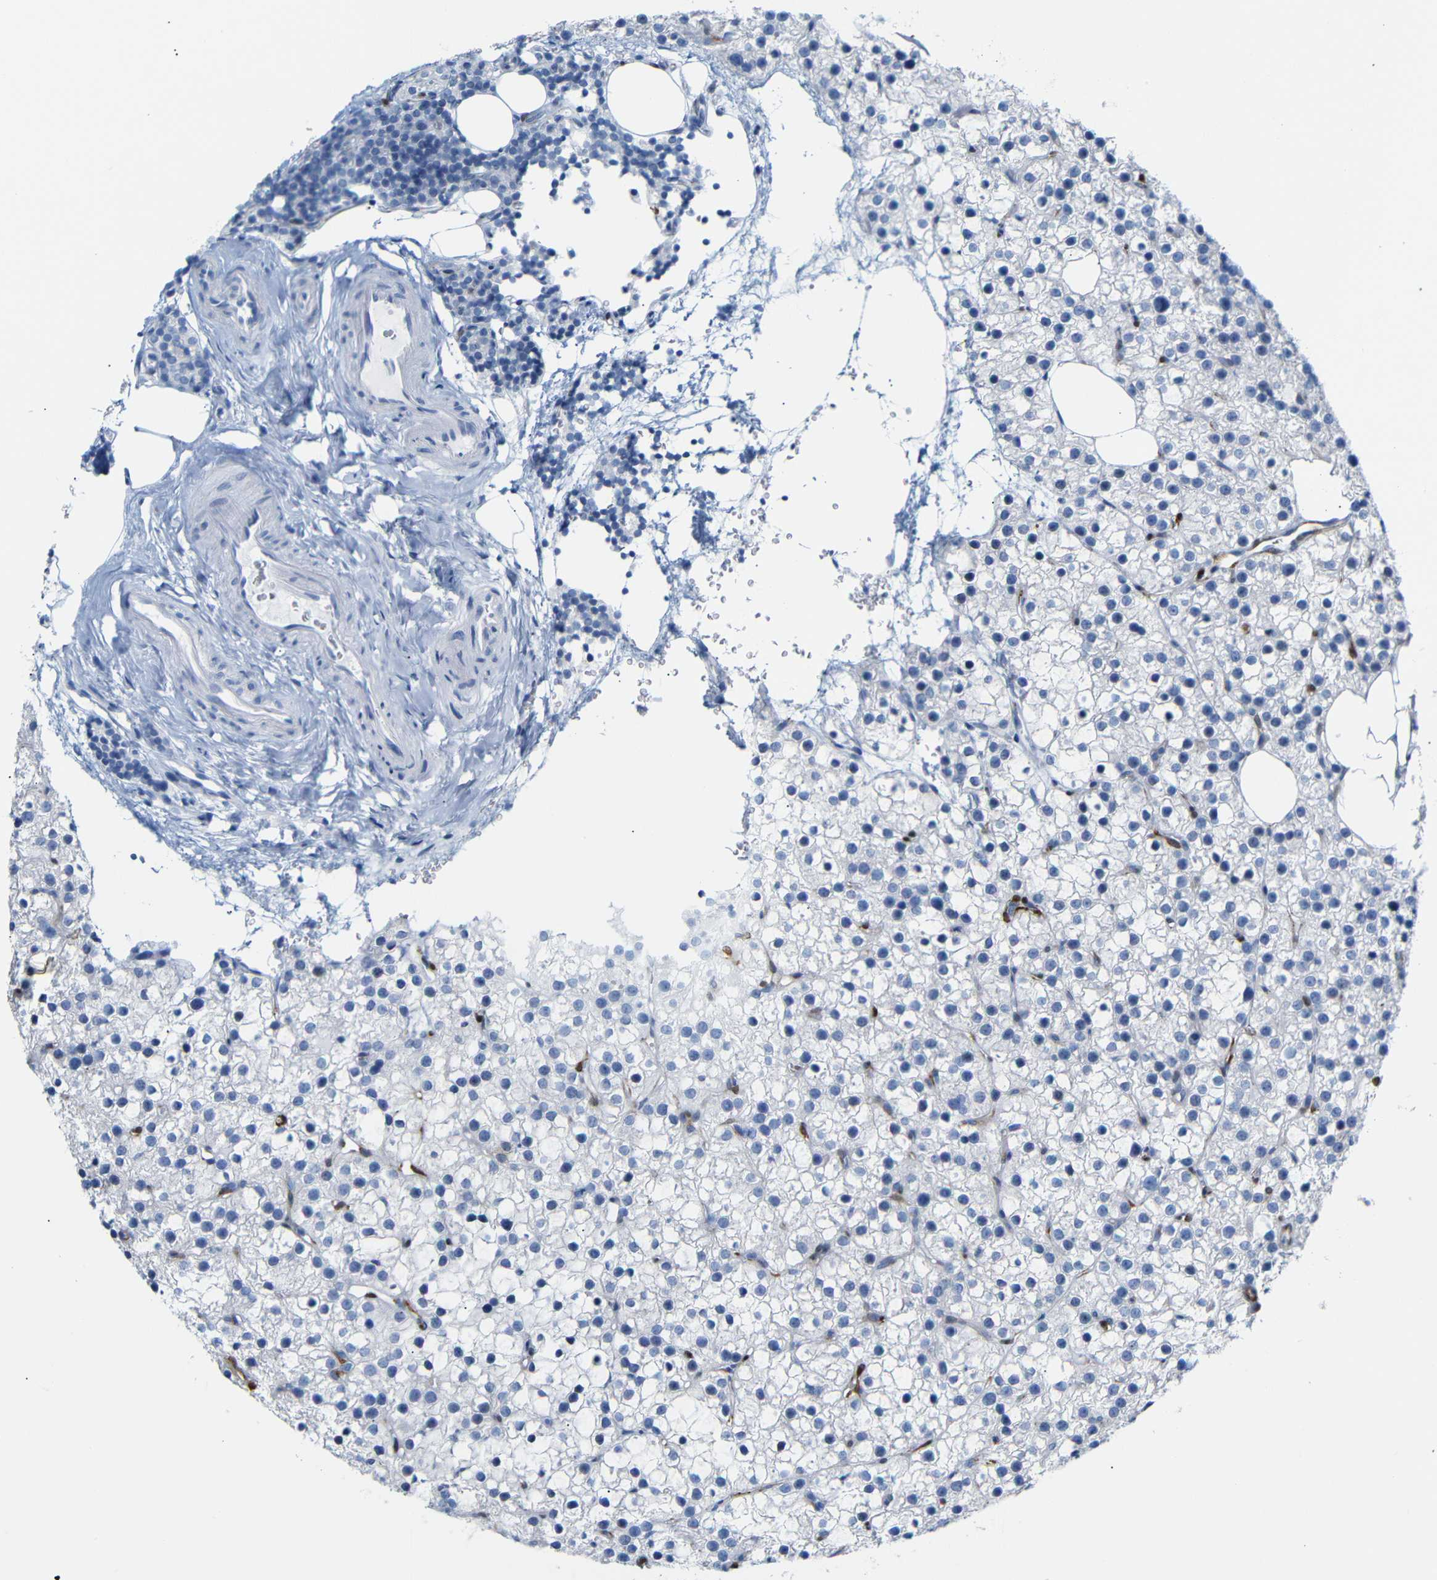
{"staining": {"intensity": "negative", "quantity": "none", "location": "none"}, "tissue": "parathyroid gland", "cell_type": "Glandular cells", "image_type": "normal", "snomed": [{"axis": "morphology", "description": "Normal tissue, NOS"}, {"axis": "morphology", "description": "Adenoma, NOS"}, {"axis": "topography", "description": "Parathyroid gland"}], "caption": "This is an IHC micrograph of benign parathyroid gland. There is no staining in glandular cells.", "gene": "MT1A", "patient": {"sex": "female", "age": 70}}